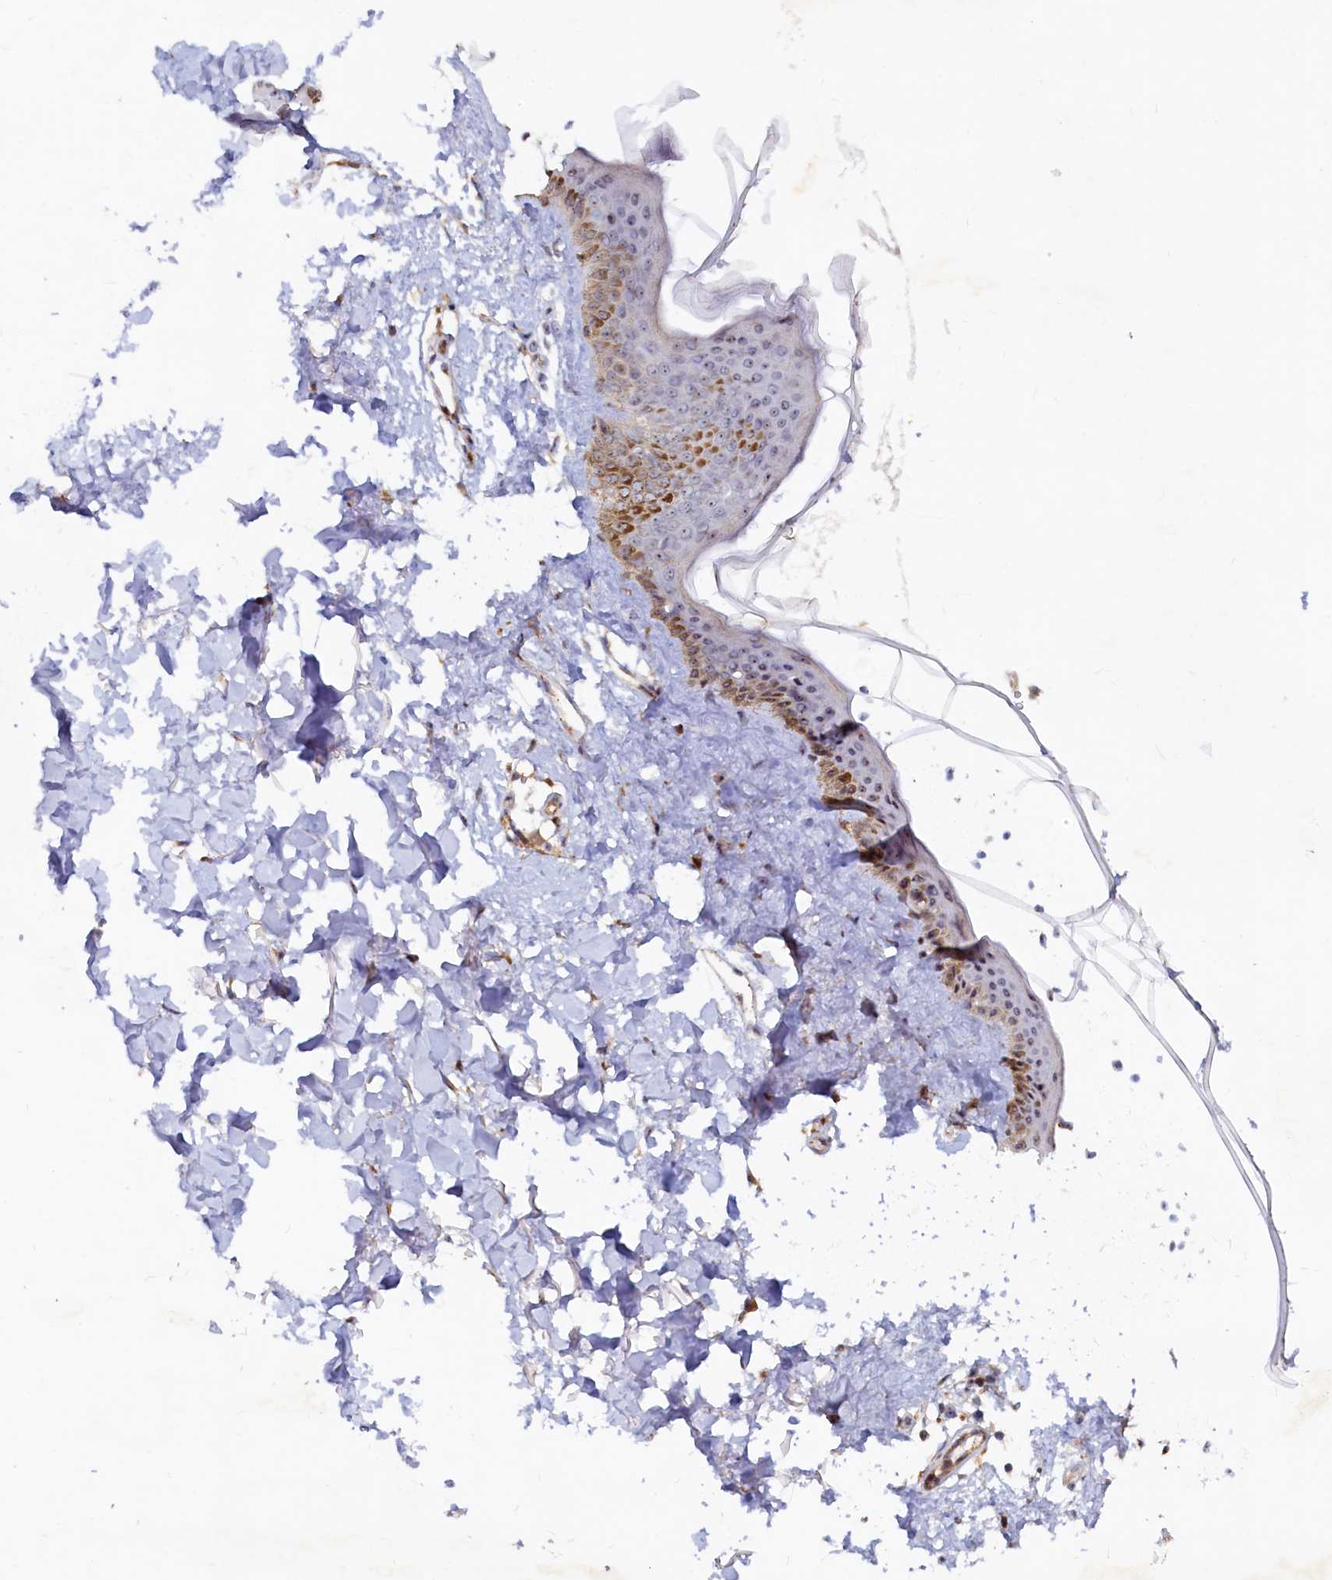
{"staining": {"intensity": "weak", "quantity": ">75%", "location": "cytoplasmic/membranous"}, "tissue": "skin", "cell_type": "Fibroblasts", "image_type": "normal", "snomed": [{"axis": "morphology", "description": "Normal tissue, NOS"}, {"axis": "topography", "description": "Skin"}], "caption": "A brown stain labels weak cytoplasmic/membranous positivity of a protein in fibroblasts of unremarkable human skin. (Stains: DAB in brown, nuclei in blue, Microscopy: brightfield microscopy at high magnification).", "gene": "RGS7BP", "patient": {"sex": "female", "age": 58}}